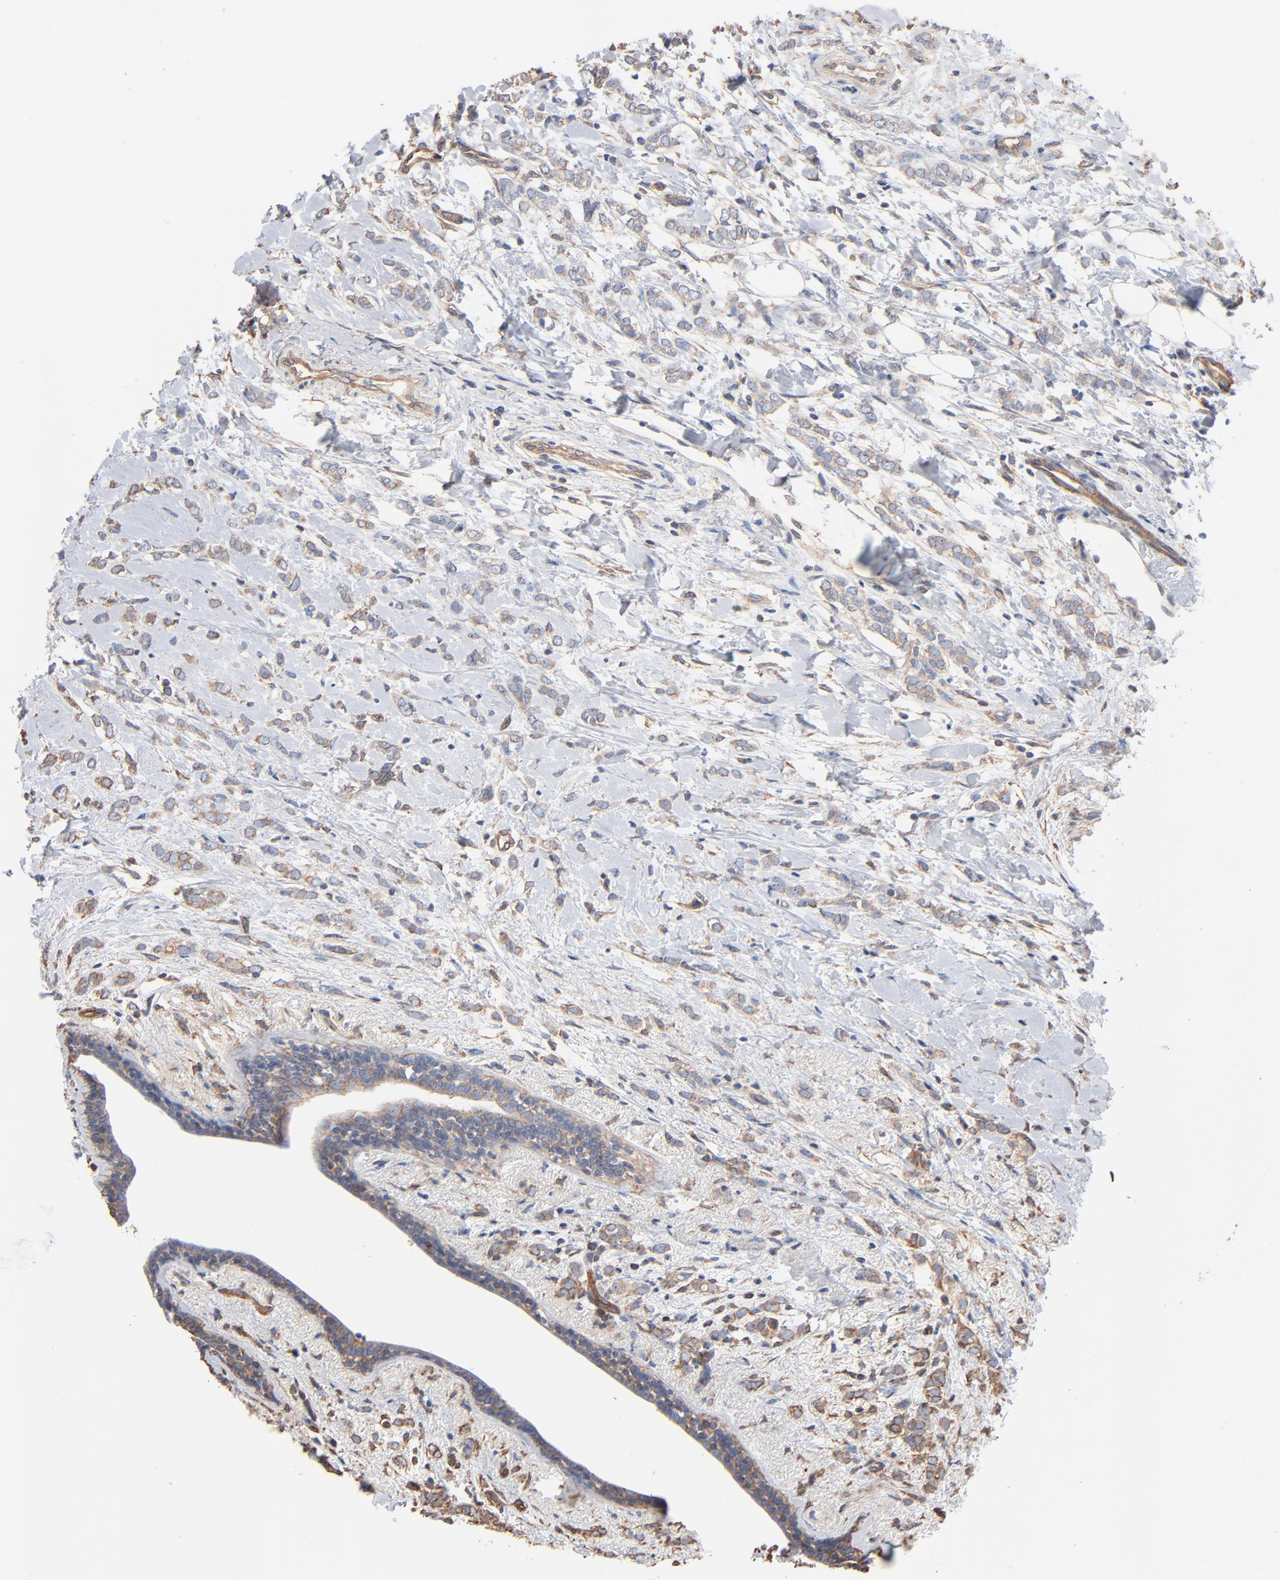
{"staining": {"intensity": "weak", "quantity": "25%-75%", "location": "cytoplasmic/membranous"}, "tissue": "breast cancer", "cell_type": "Tumor cells", "image_type": "cancer", "snomed": [{"axis": "morphology", "description": "Normal tissue, NOS"}, {"axis": "morphology", "description": "Lobular carcinoma"}, {"axis": "topography", "description": "Breast"}], "caption": "IHC histopathology image of breast cancer (lobular carcinoma) stained for a protein (brown), which shows low levels of weak cytoplasmic/membranous staining in approximately 25%-75% of tumor cells.", "gene": "ABCD4", "patient": {"sex": "female", "age": 47}}